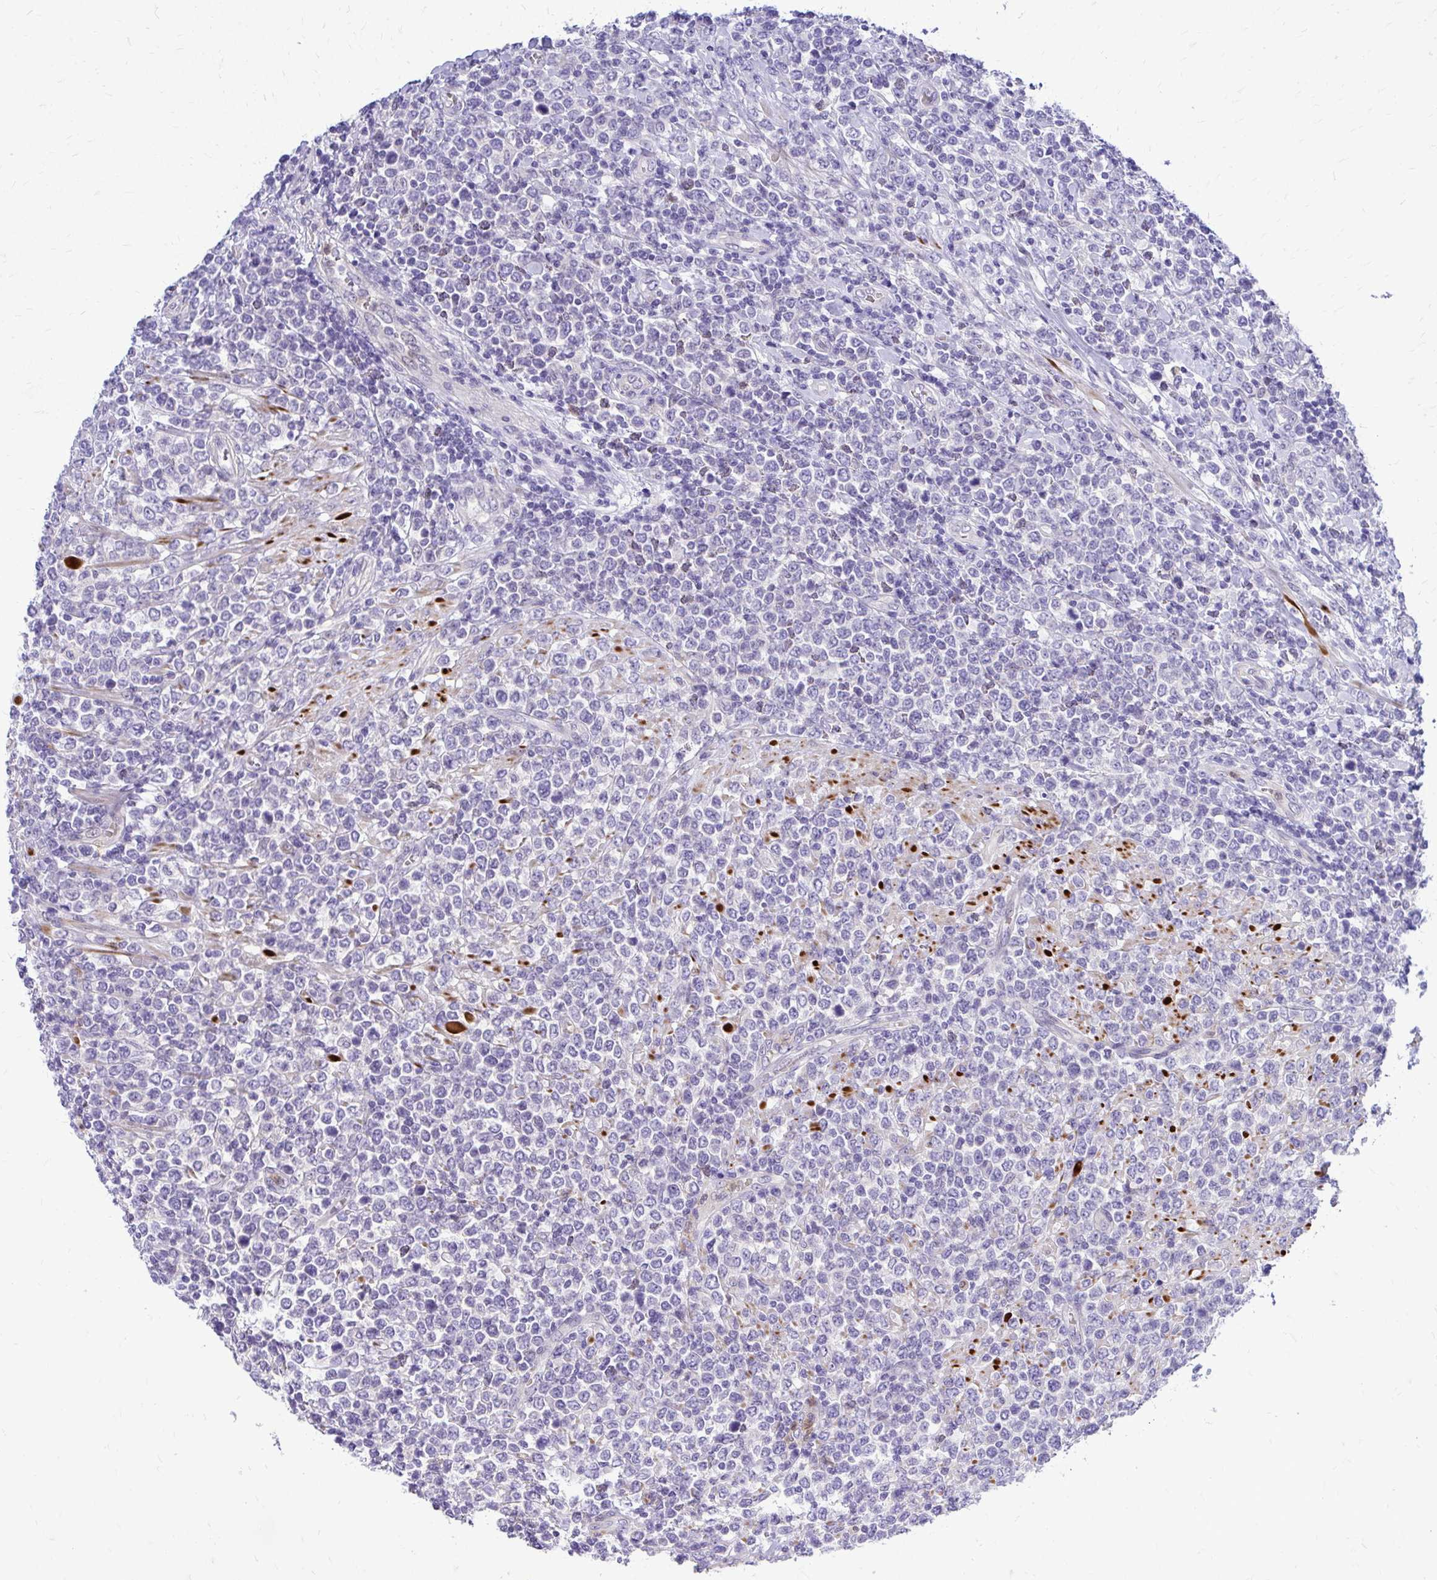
{"staining": {"intensity": "negative", "quantity": "none", "location": "none"}, "tissue": "lymphoma", "cell_type": "Tumor cells", "image_type": "cancer", "snomed": [{"axis": "morphology", "description": "Malignant lymphoma, non-Hodgkin's type, High grade"}, {"axis": "topography", "description": "Soft tissue"}], "caption": "Tumor cells are negative for protein expression in human lymphoma.", "gene": "ZSWIM9", "patient": {"sex": "female", "age": 56}}